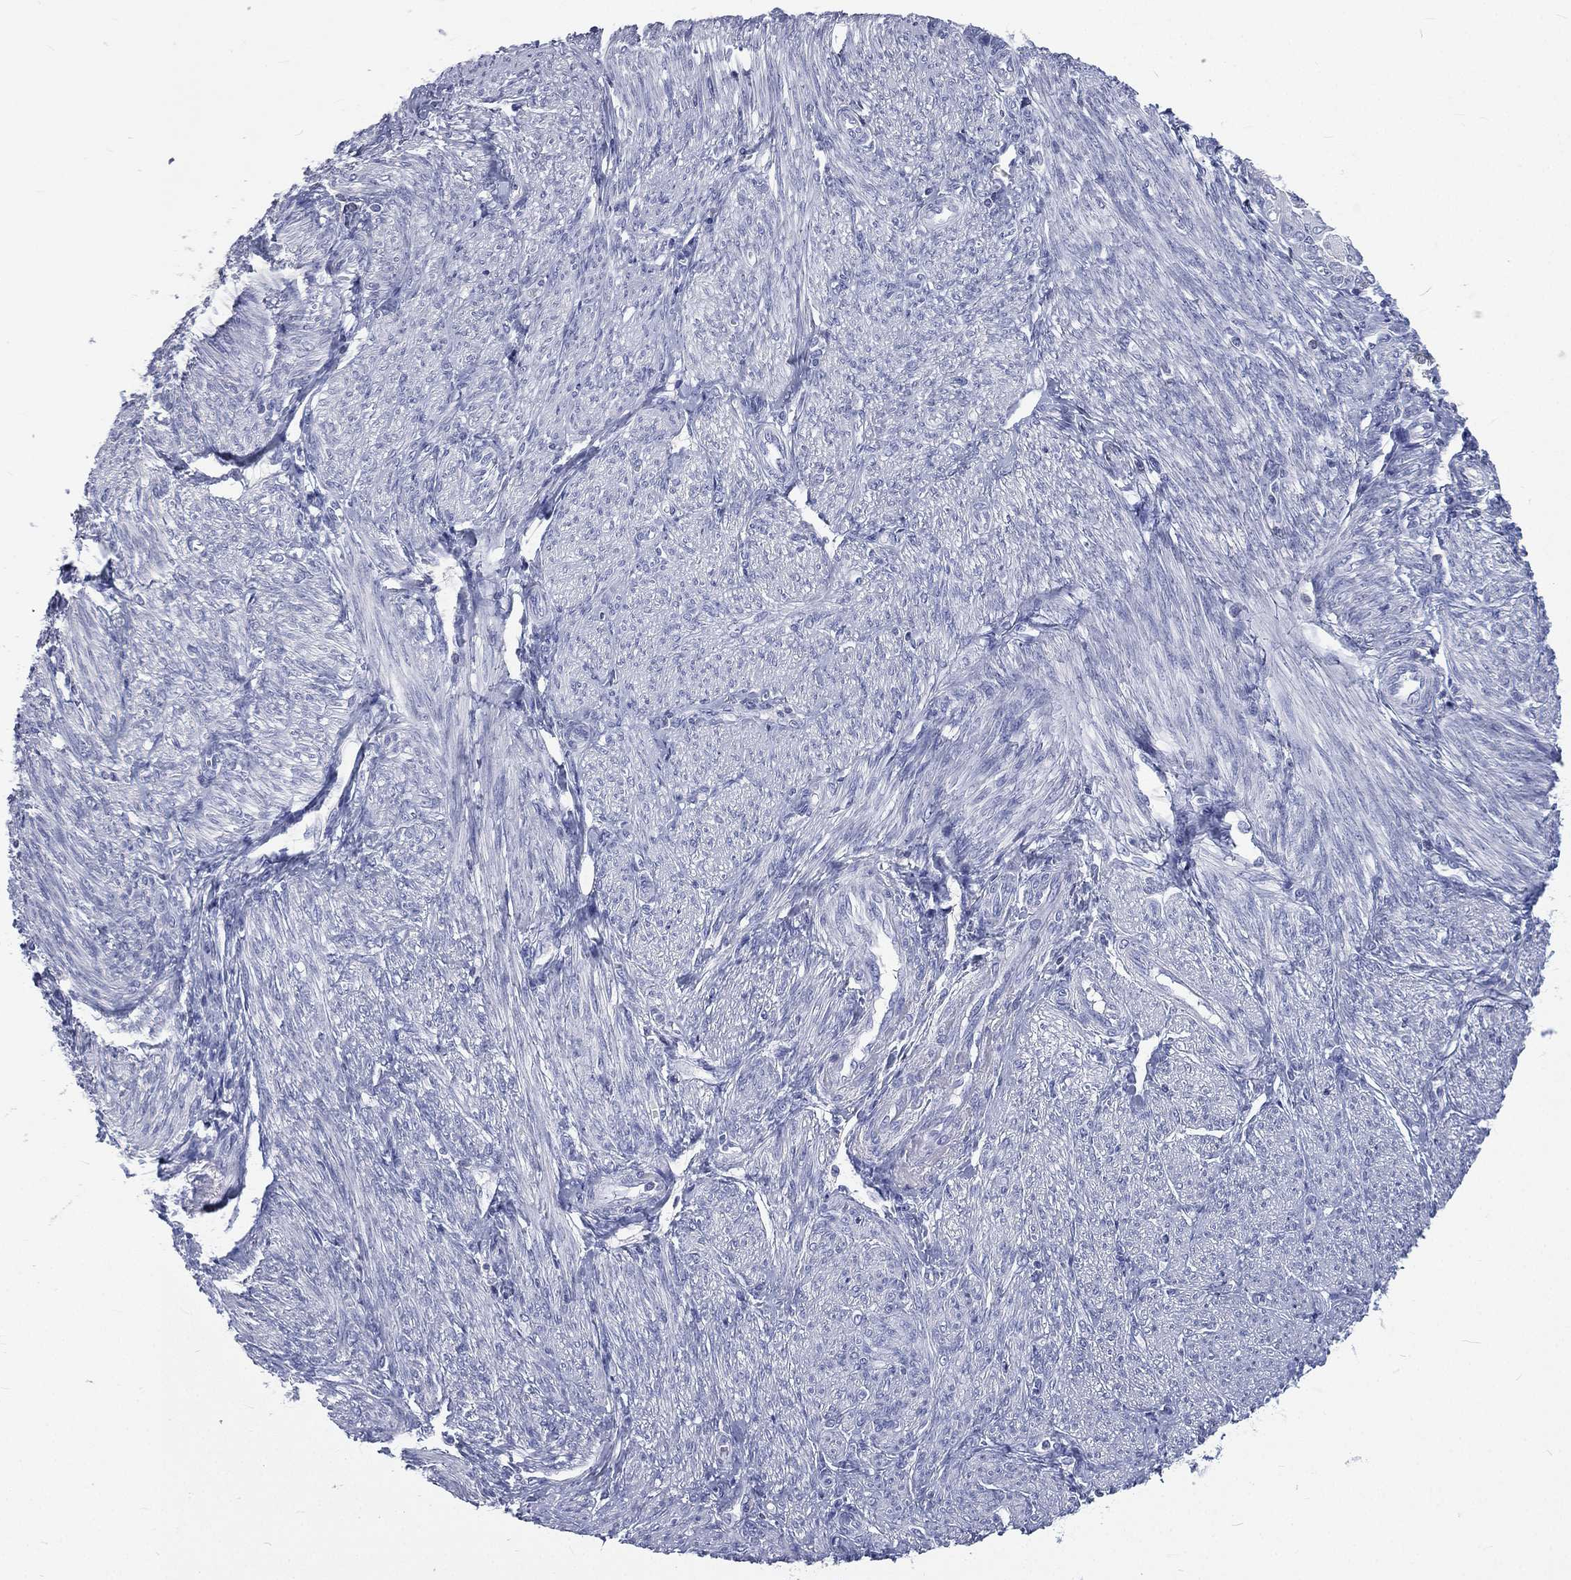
{"staining": {"intensity": "negative", "quantity": "none", "location": "none"}, "tissue": "endometrial cancer", "cell_type": "Tumor cells", "image_type": "cancer", "snomed": [{"axis": "morphology", "description": "Adenocarcinoma, NOS"}, {"axis": "topography", "description": "Endometrium"}], "caption": "A photomicrograph of human endometrial cancer (adenocarcinoma) is negative for staining in tumor cells. The staining was performed using DAB (3,3'-diaminobenzidine) to visualize the protein expression in brown, while the nuclei were stained in blue with hematoxylin (Magnification: 20x).", "gene": "CD3D", "patient": {"sex": "female", "age": 68}}